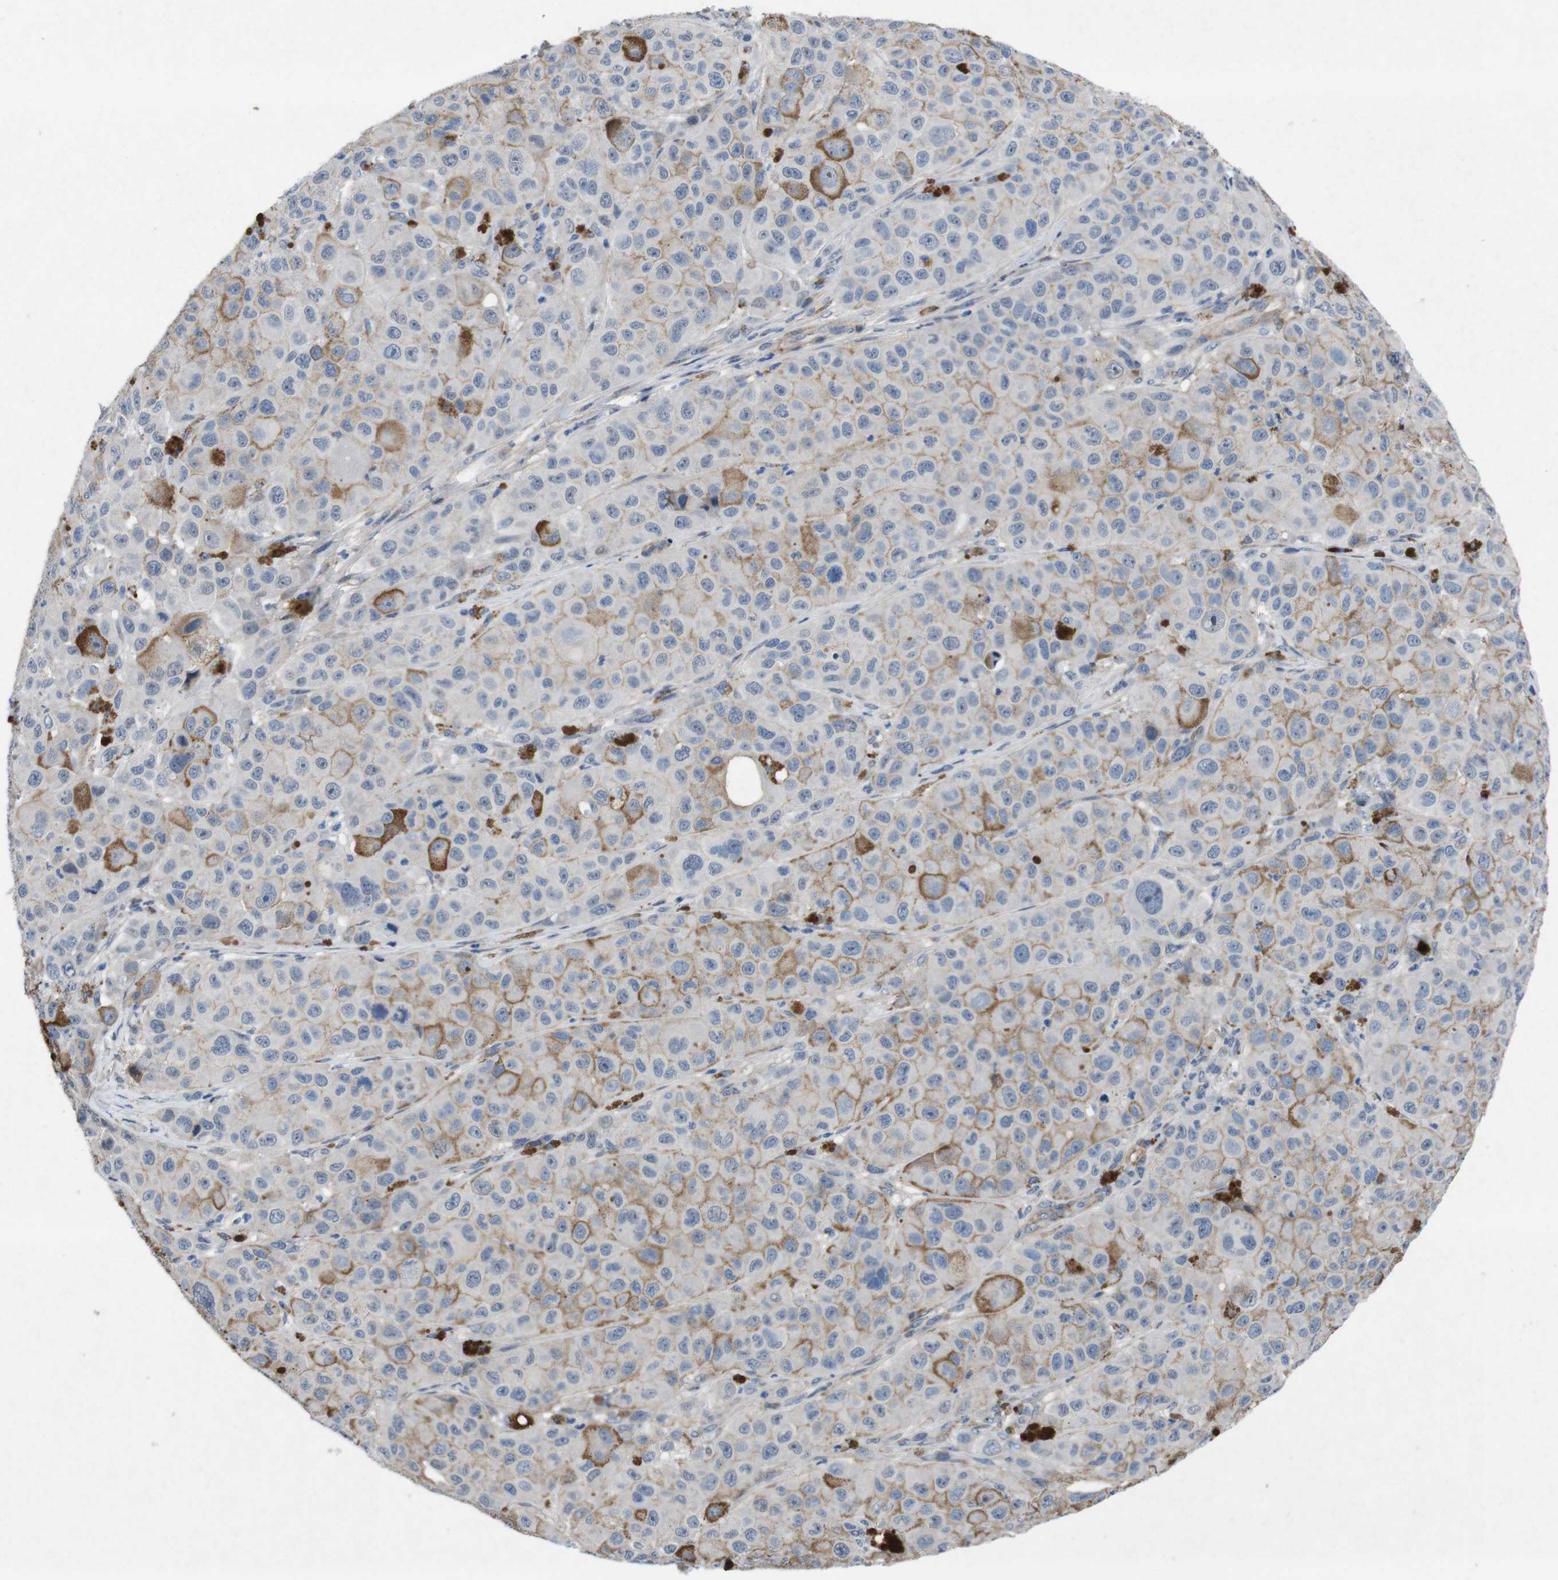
{"staining": {"intensity": "weak", "quantity": "25%-75%", "location": "cytoplasmic/membranous"}, "tissue": "melanoma", "cell_type": "Tumor cells", "image_type": "cancer", "snomed": [{"axis": "morphology", "description": "Malignant melanoma, NOS"}, {"axis": "topography", "description": "Skin"}], "caption": "Weak cytoplasmic/membranous staining for a protein is identified in approximately 25%-75% of tumor cells of malignant melanoma using immunohistochemistry.", "gene": "SPTB", "patient": {"sex": "male", "age": 96}}